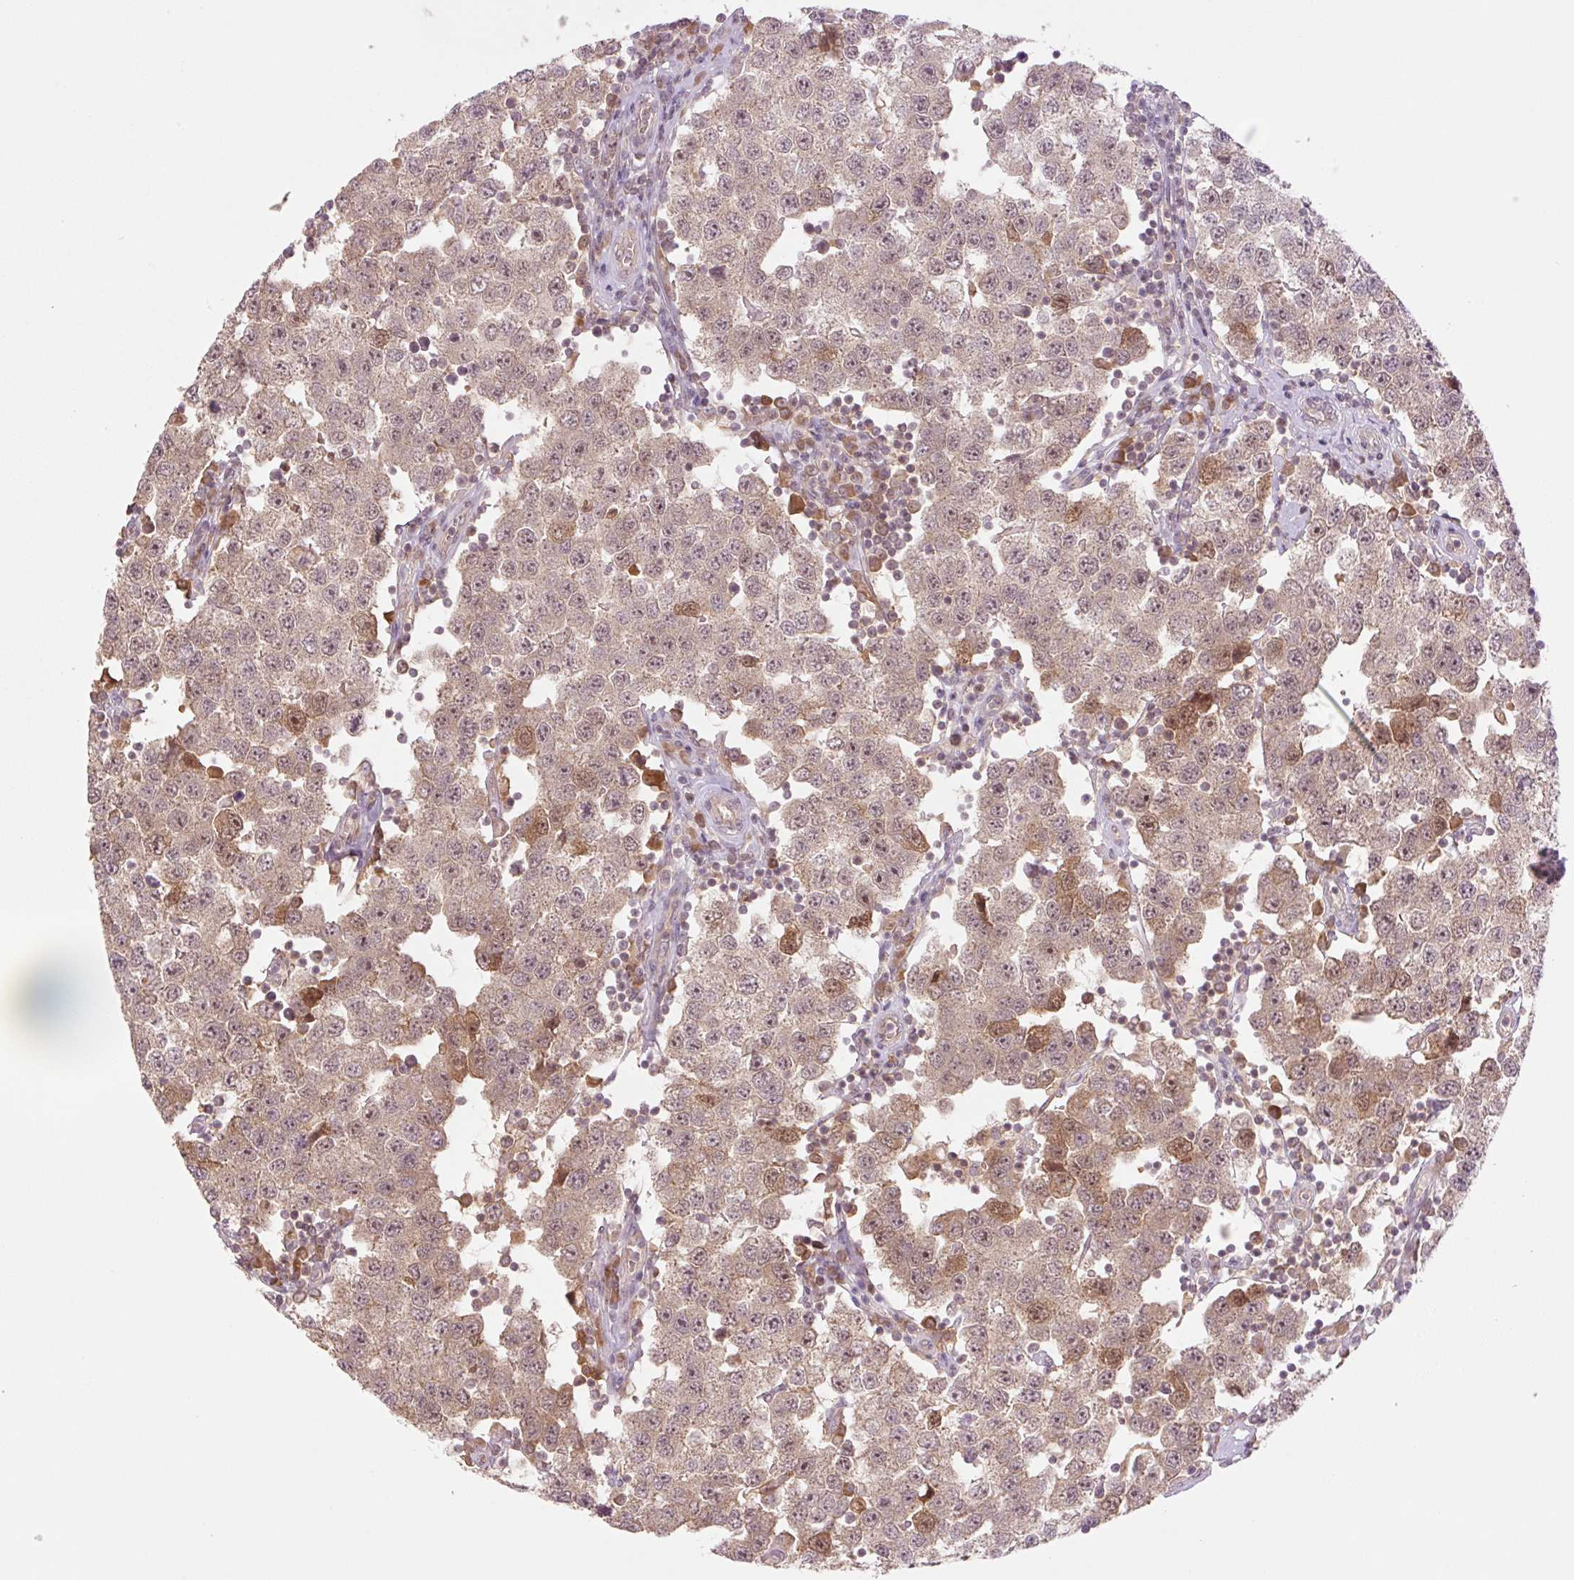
{"staining": {"intensity": "weak", "quantity": "25%-75%", "location": "cytoplasmic/membranous"}, "tissue": "testis cancer", "cell_type": "Tumor cells", "image_type": "cancer", "snomed": [{"axis": "morphology", "description": "Seminoma, NOS"}, {"axis": "topography", "description": "Testis"}], "caption": "Testis cancer (seminoma) was stained to show a protein in brown. There is low levels of weak cytoplasmic/membranous positivity in about 25%-75% of tumor cells.", "gene": "YJU2B", "patient": {"sex": "male", "age": 34}}